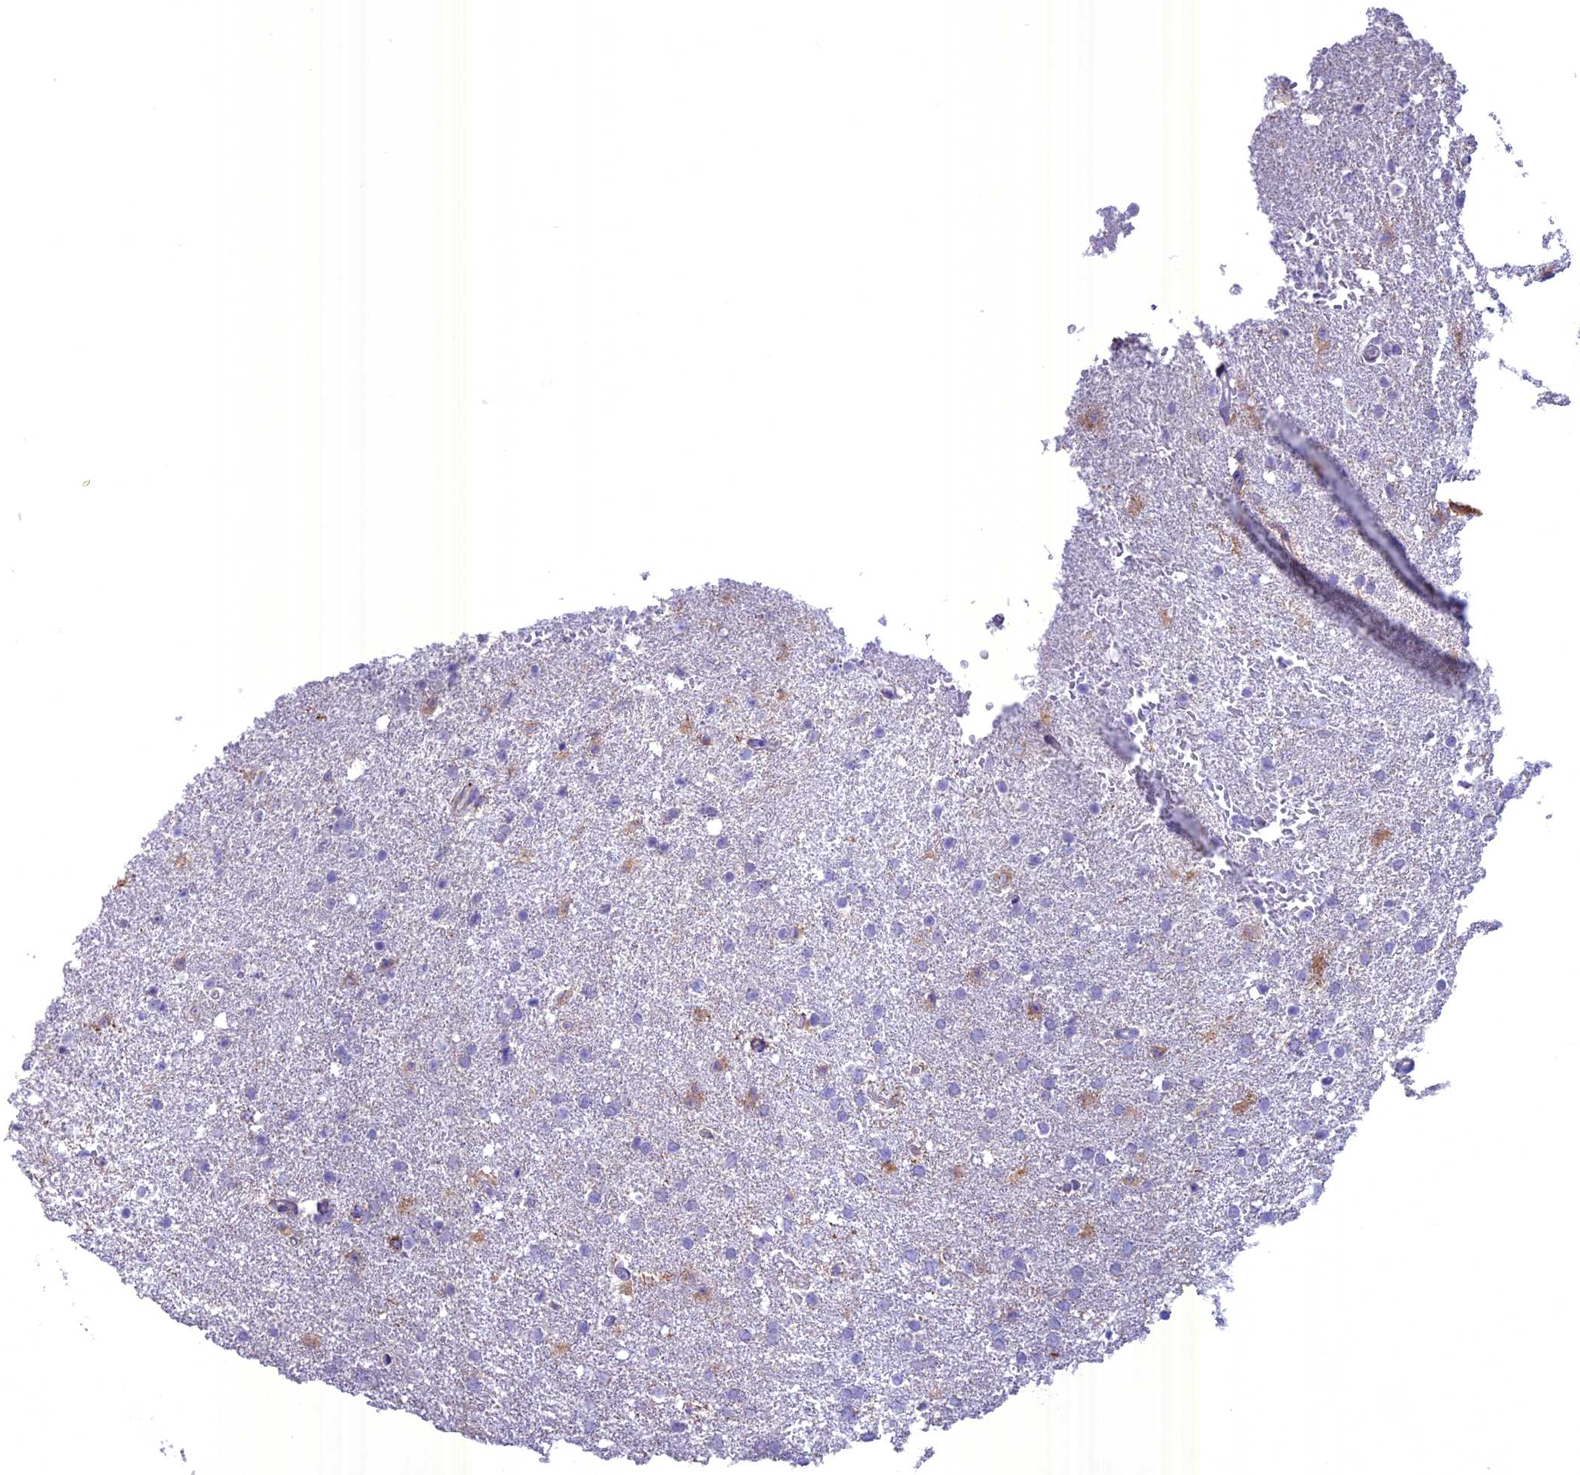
{"staining": {"intensity": "negative", "quantity": "none", "location": "none"}, "tissue": "glioma", "cell_type": "Tumor cells", "image_type": "cancer", "snomed": [{"axis": "morphology", "description": "Glioma, malignant, High grade"}, {"axis": "topography", "description": "Brain"}], "caption": "Glioma was stained to show a protein in brown. There is no significant staining in tumor cells. (Stains: DAB IHC with hematoxylin counter stain, Microscopy: brightfield microscopy at high magnification).", "gene": "SPHKAP", "patient": {"sex": "male", "age": 72}}